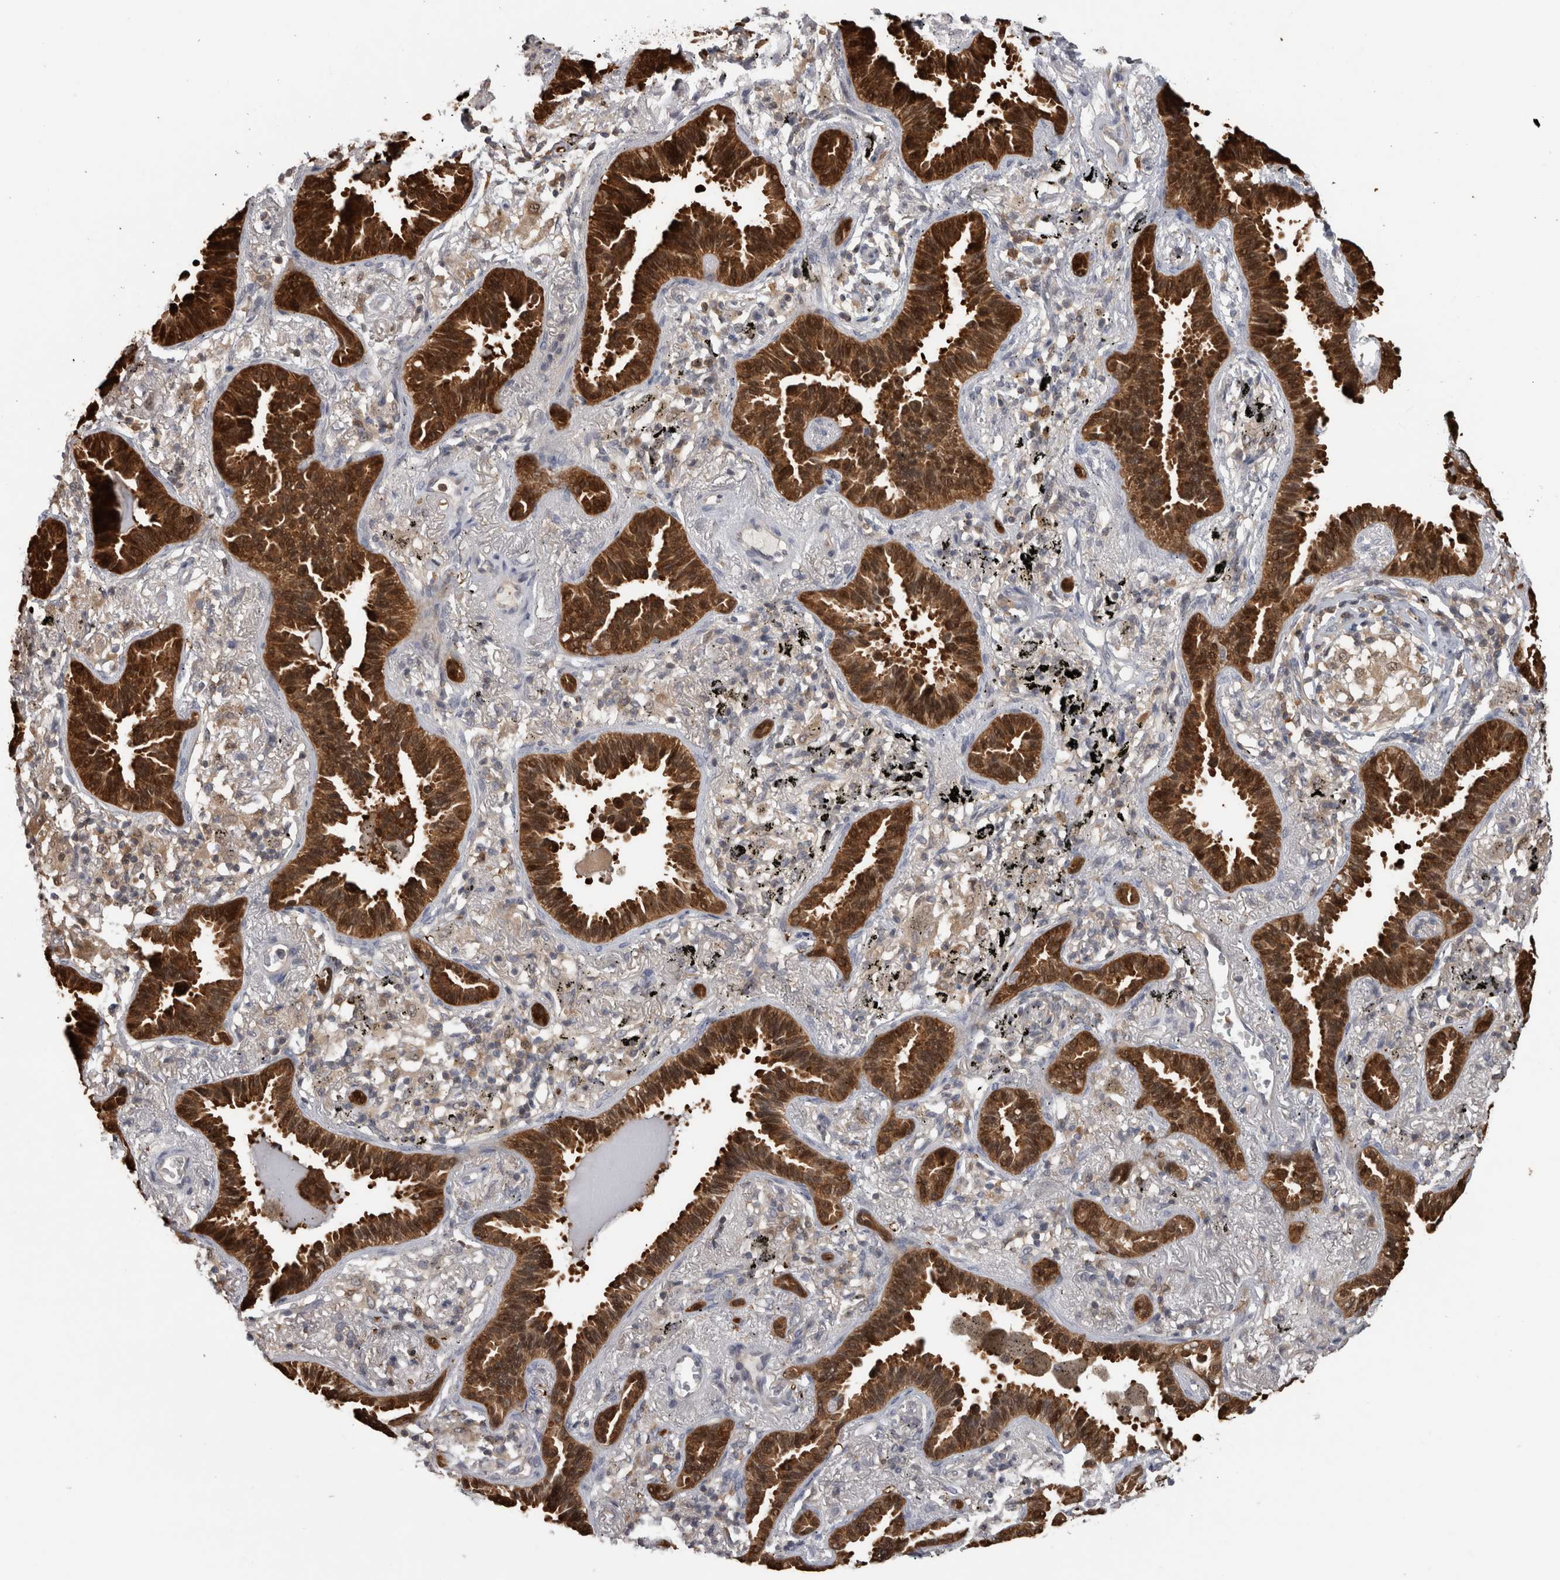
{"staining": {"intensity": "strong", "quantity": ">75%", "location": "cytoplasmic/membranous,nuclear"}, "tissue": "lung cancer", "cell_type": "Tumor cells", "image_type": "cancer", "snomed": [{"axis": "morphology", "description": "Adenocarcinoma, NOS"}, {"axis": "topography", "description": "Lung"}], "caption": "There is high levels of strong cytoplasmic/membranous and nuclear expression in tumor cells of adenocarcinoma (lung), as demonstrated by immunohistochemical staining (brown color).", "gene": "USH1G", "patient": {"sex": "male", "age": 59}}